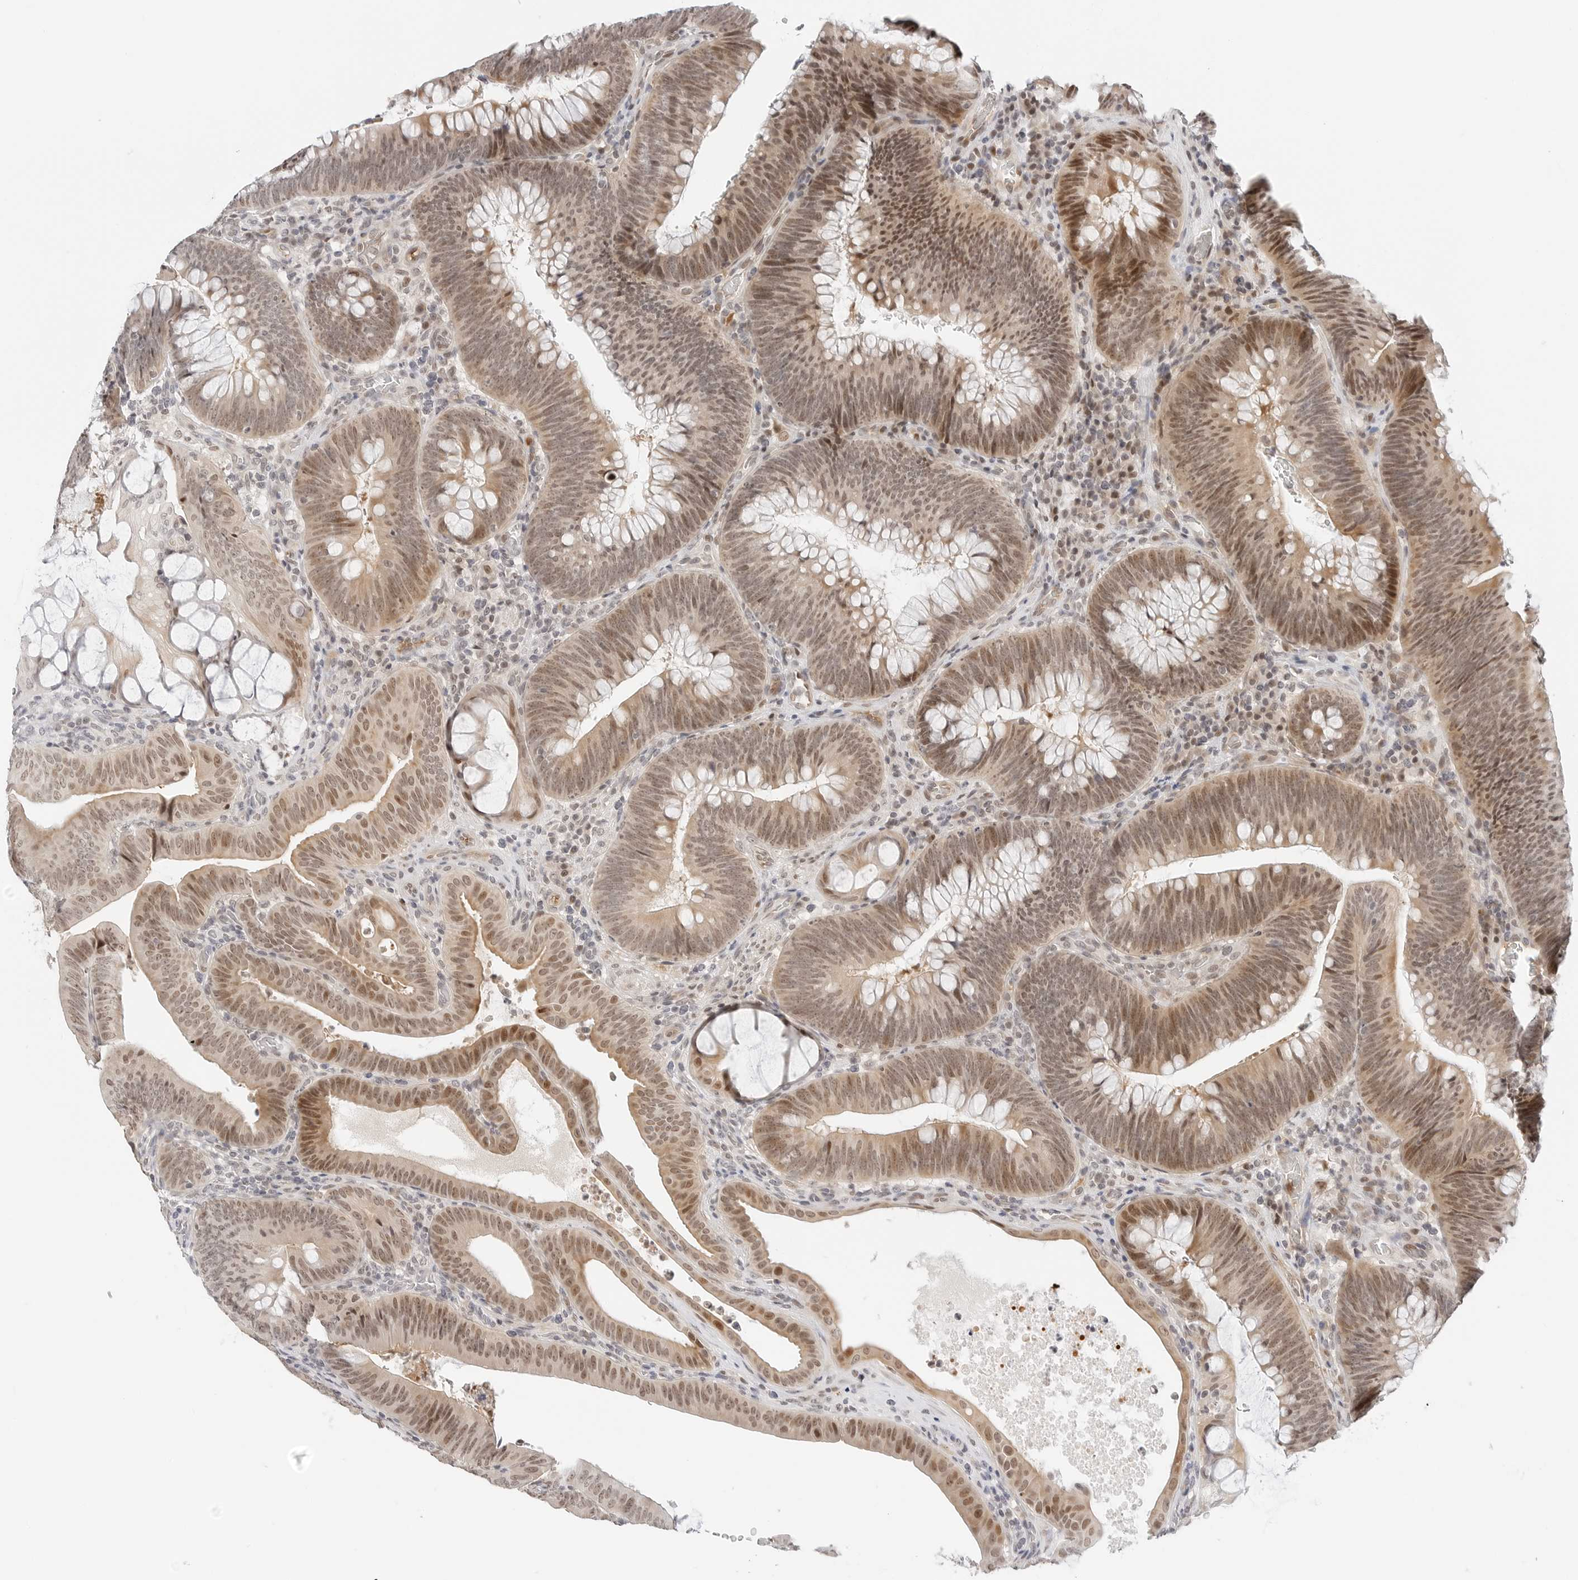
{"staining": {"intensity": "moderate", "quantity": ">75%", "location": "cytoplasmic/membranous,nuclear"}, "tissue": "colorectal cancer", "cell_type": "Tumor cells", "image_type": "cancer", "snomed": [{"axis": "morphology", "description": "Normal tissue, NOS"}, {"axis": "topography", "description": "Colon"}], "caption": "Immunohistochemical staining of colorectal cancer exhibits moderate cytoplasmic/membranous and nuclear protein expression in about >75% of tumor cells.", "gene": "TSEN2", "patient": {"sex": "female", "age": 82}}